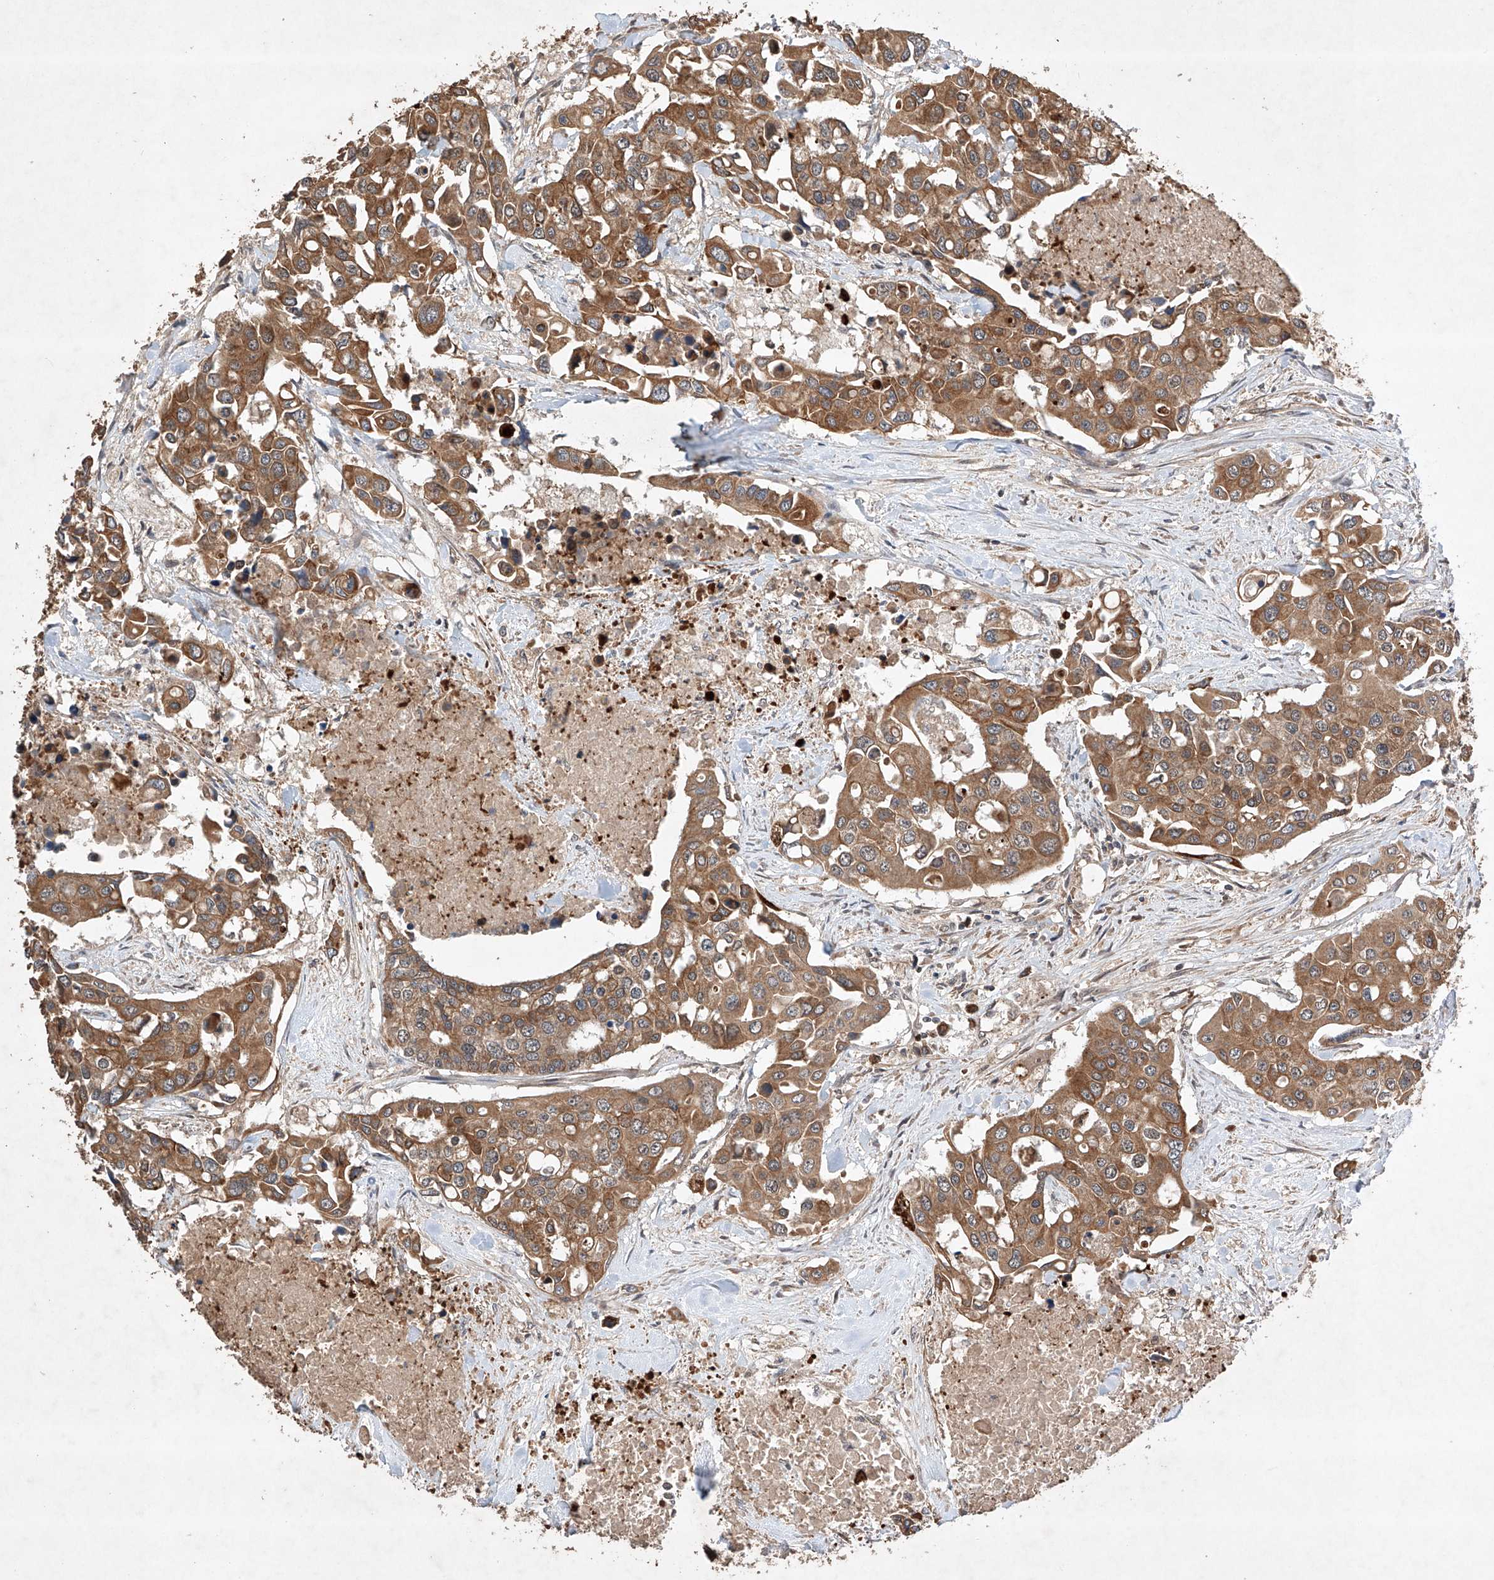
{"staining": {"intensity": "moderate", "quantity": ">75%", "location": "cytoplasmic/membranous"}, "tissue": "colorectal cancer", "cell_type": "Tumor cells", "image_type": "cancer", "snomed": [{"axis": "morphology", "description": "Adenocarcinoma, NOS"}, {"axis": "topography", "description": "Colon"}], "caption": "Immunohistochemistry (IHC) micrograph of neoplastic tissue: human colorectal cancer stained using IHC exhibits medium levels of moderate protein expression localized specifically in the cytoplasmic/membranous of tumor cells, appearing as a cytoplasmic/membranous brown color.", "gene": "LURAP1", "patient": {"sex": "male", "age": 77}}